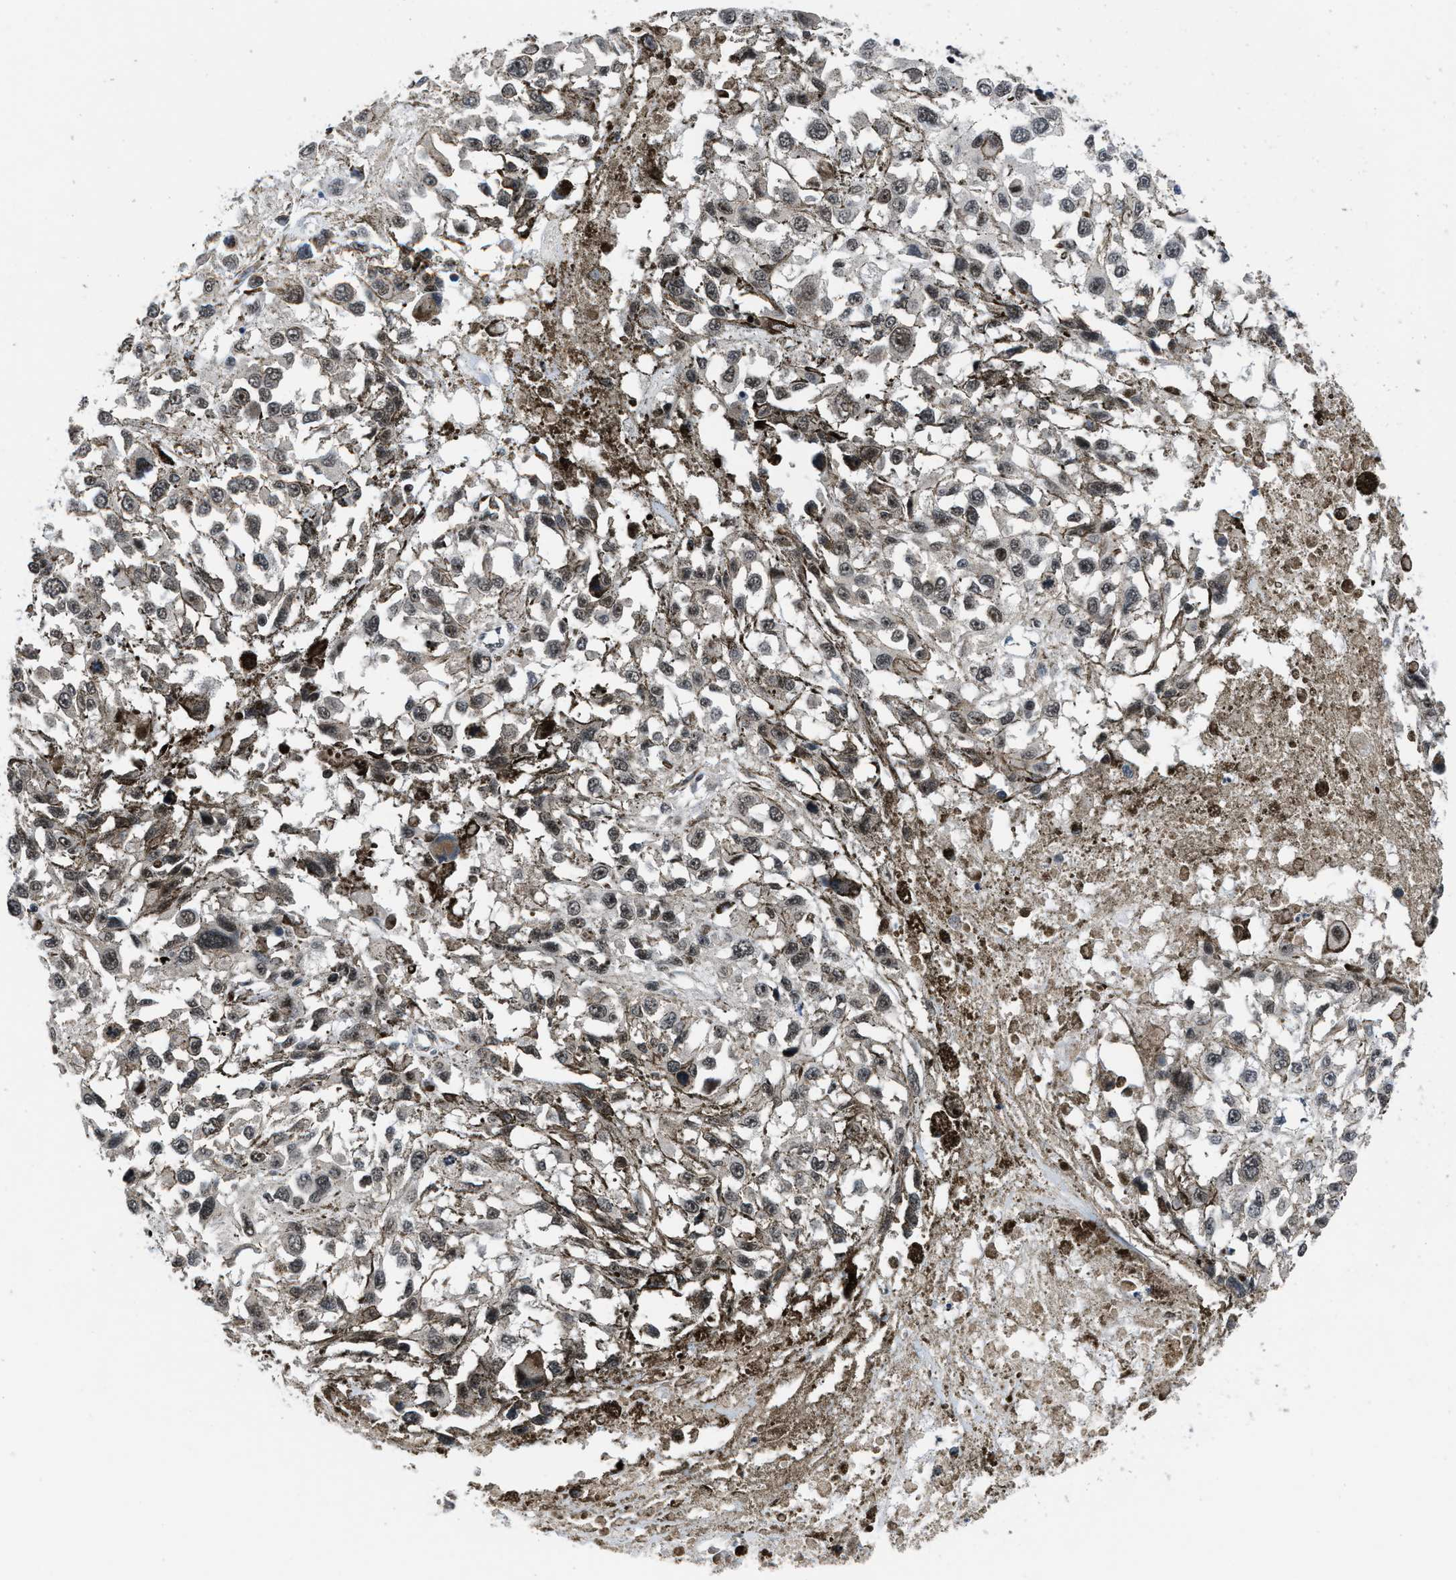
{"staining": {"intensity": "weak", "quantity": ">75%", "location": "nuclear"}, "tissue": "melanoma", "cell_type": "Tumor cells", "image_type": "cancer", "snomed": [{"axis": "morphology", "description": "Malignant melanoma, Metastatic site"}, {"axis": "topography", "description": "Lymph node"}], "caption": "Immunohistochemistry (DAB (3,3'-diaminobenzidine)) staining of melanoma demonstrates weak nuclear protein expression in approximately >75% of tumor cells. (Stains: DAB in brown, nuclei in blue, Microscopy: brightfield microscopy at high magnification).", "gene": "SETD5", "patient": {"sex": "male", "age": 59}}